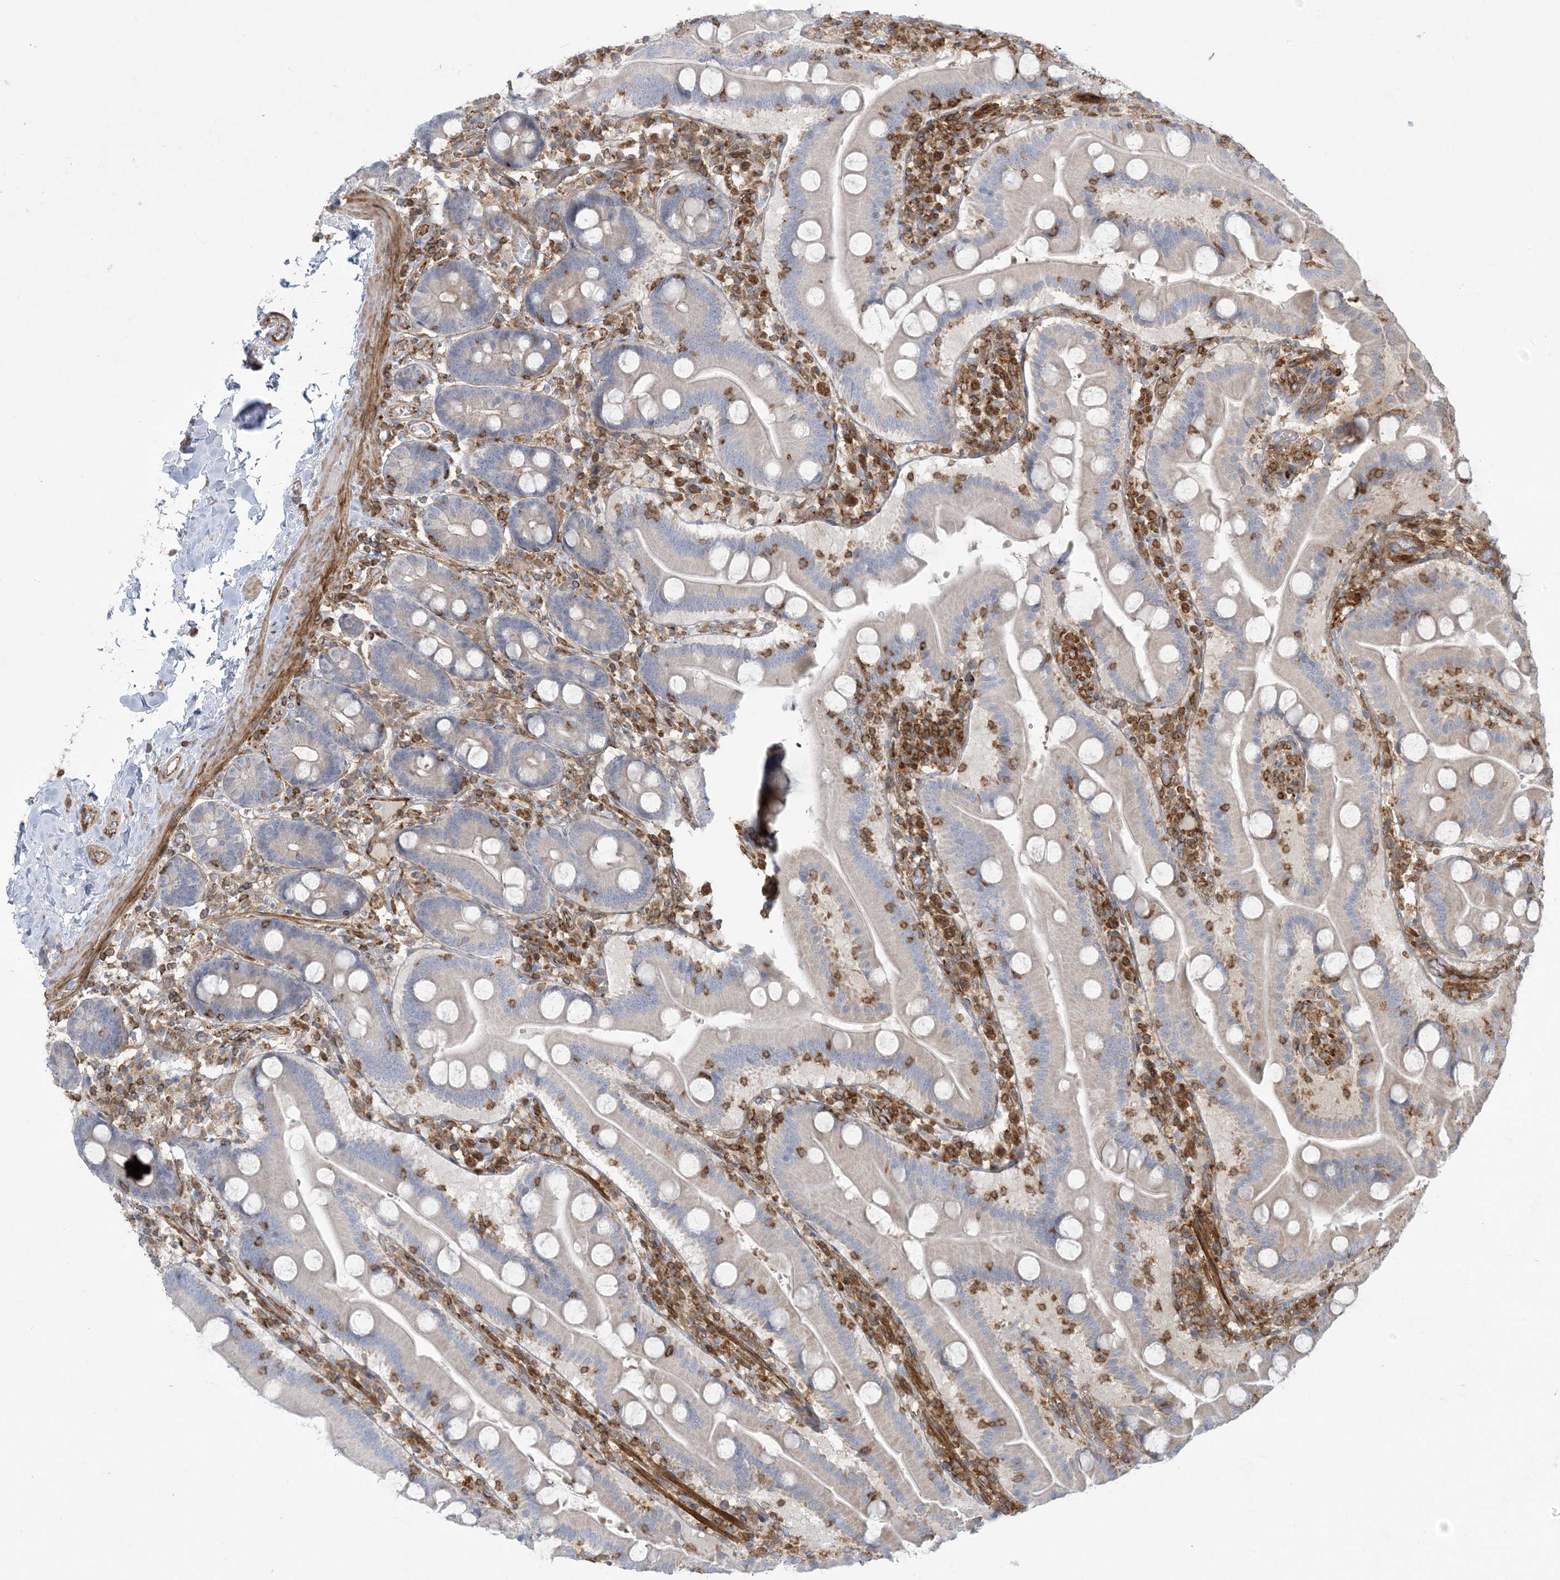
{"staining": {"intensity": "negative", "quantity": "none", "location": "none"}, "tissue": "duodenum", "cell_type": "Glandular cells", "image_type": "normal", "snomed": [{"axis": "morphology", "description": "Normal tissue, NOS"}, {"axis": "topography", "description": "Duodenum"}], "caption": "Glandular cells show no significant staining in unremarkable duodenum. The staining was performed using DAB to visualize the protein expression in brown, while the nuclei were stained in blue with hematoxylin (Magnification: 20x).", "gene": "ARHGAP30", "patient": {"sex": "male", "age": 55}}